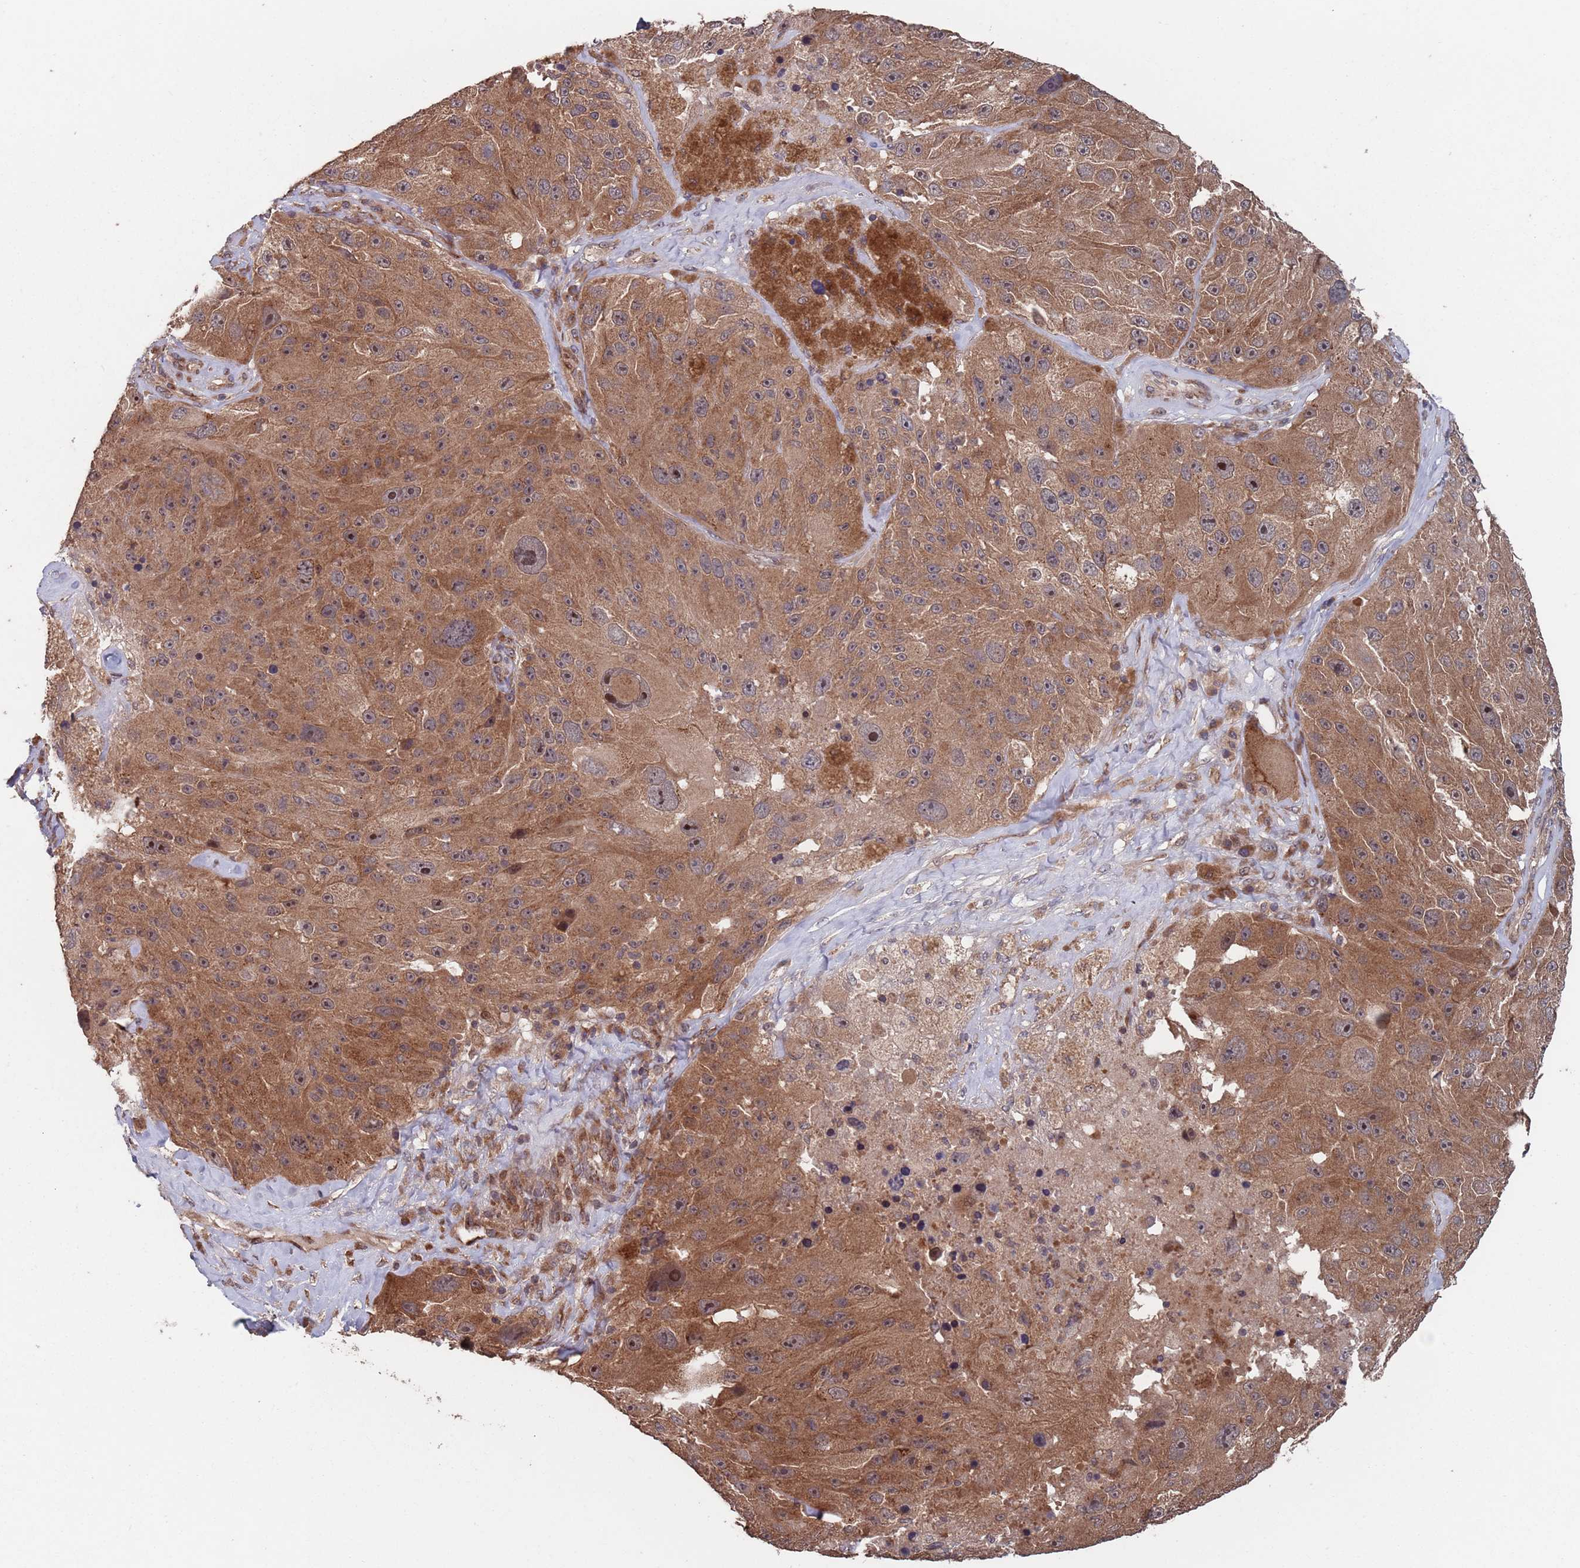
{"staining": {"intensity": "moderate", "quantity": ">75%", "location": "cytoplasmic/membranous"}, "tissue": "melanoma", "cell_type": "Tumor cells", "image_type": "cancer", "snomed": [{"axis": "morphology", "description": "Malignant melanoma, Metastatic site"}, {"axis": "topography", "description": "Lymph node"}], "caption": "Malignant melanoma (metastatic site) stained with a protein marker displays moderate staining in tumor cells.", "gene": "UNC45A", "patient": {"sex": "male", "age": 62}}